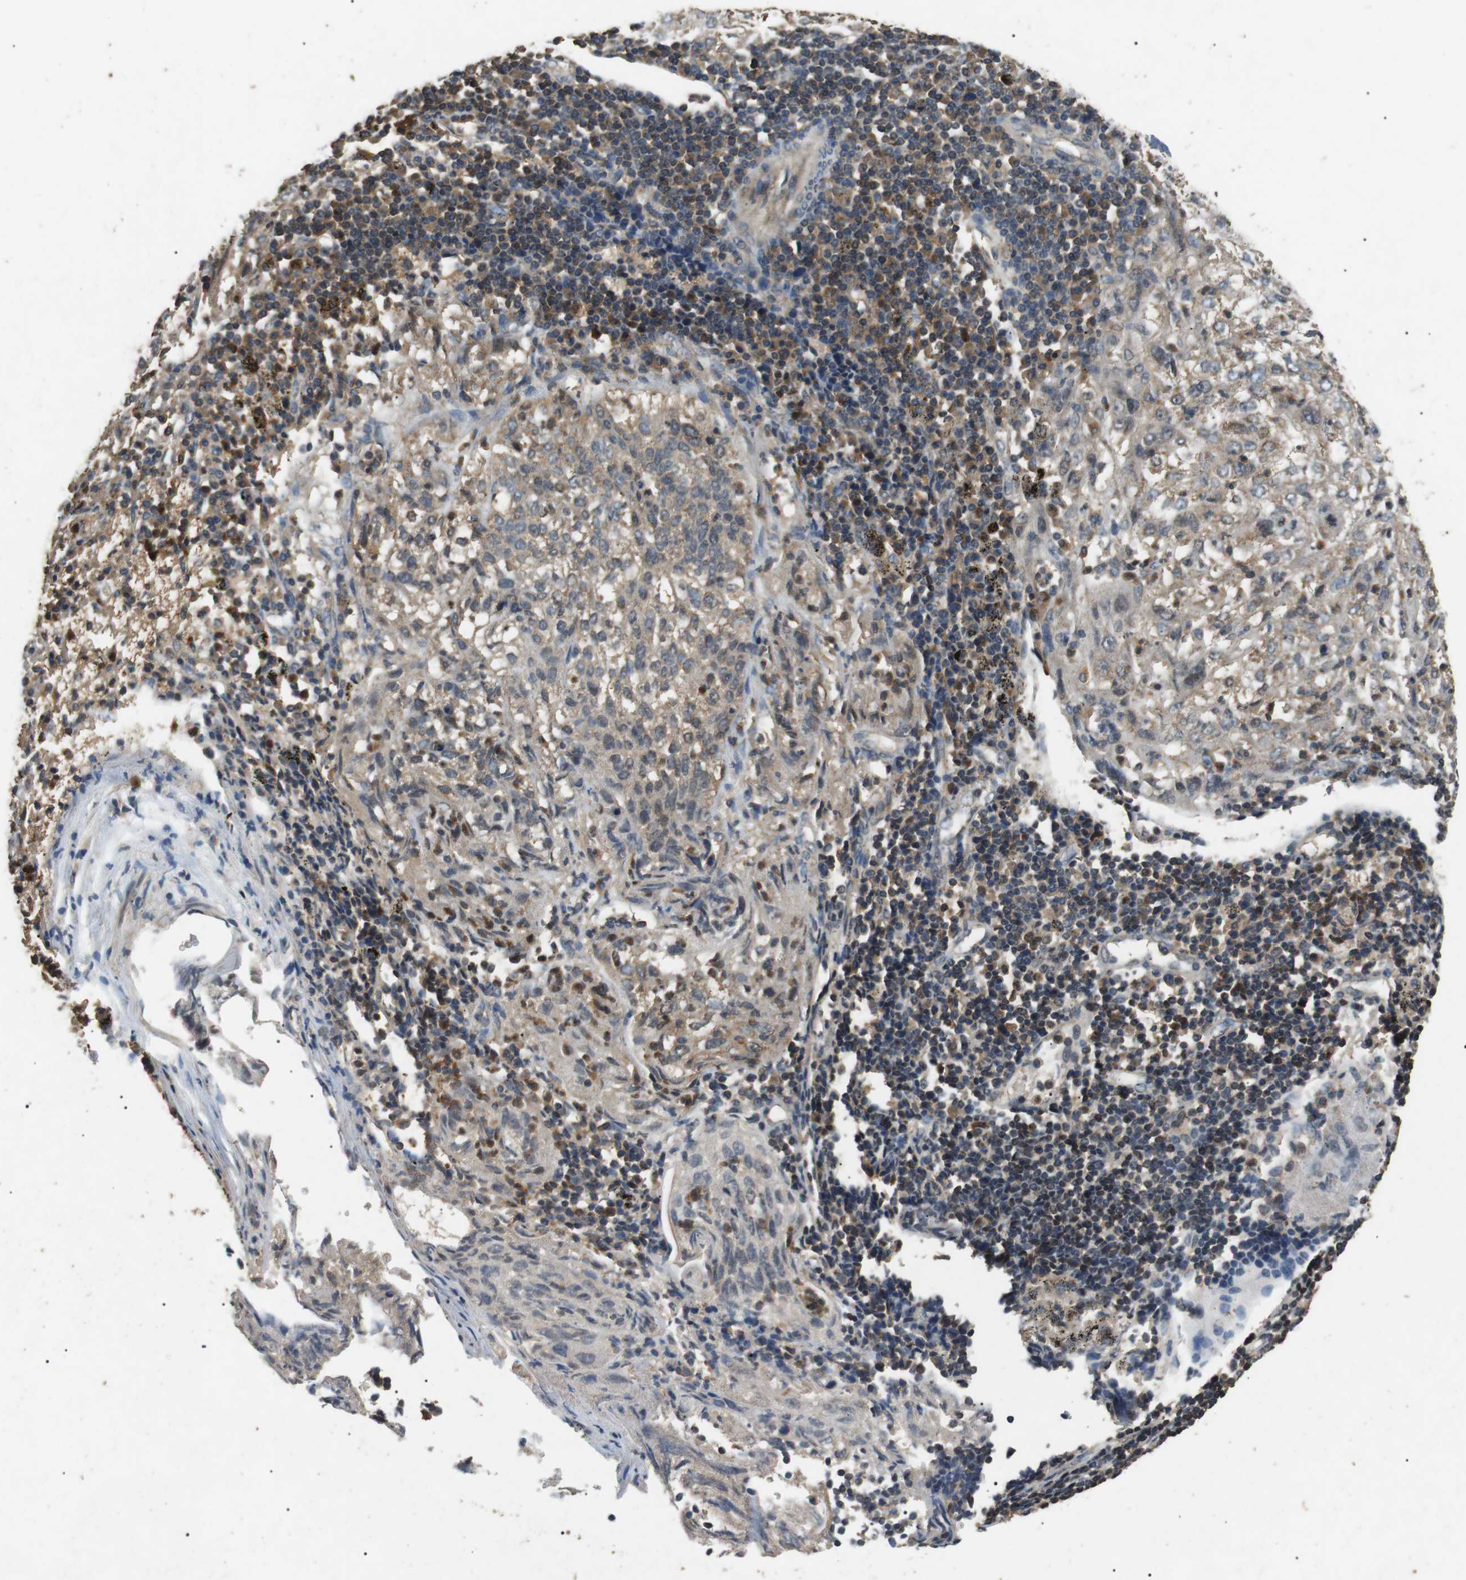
{"staining": {"intensity": "weak", "quantity": ">75%", "location": "cytoplasmic/membranous"}, "tissue": "lung cancer", "cell_type": "Tumor cells", "image_type": "cancer", "snomed": [{"axis": "morphology", "description": "Inflammation, NOS"}, {"axis": "morphology", "description": "Squamous cell carcinoma, NOS"}, {"axis": "topography", "description": "Lymph node"}, {"axis": "topography", "description": "Soft tissue"}, {"axis": "topography", "description": "Lung"}], "caption": "This histopathology image exhibits lung cancer stained with immunohistochemistry to label a protein in brown. The cytoplasmic/membranous of tumor cells show weak positivity for the protein. Nuclei are counter-stained blue.", "gene": "TBC1D15", "patient": {"sex": "male", "age": 66}}